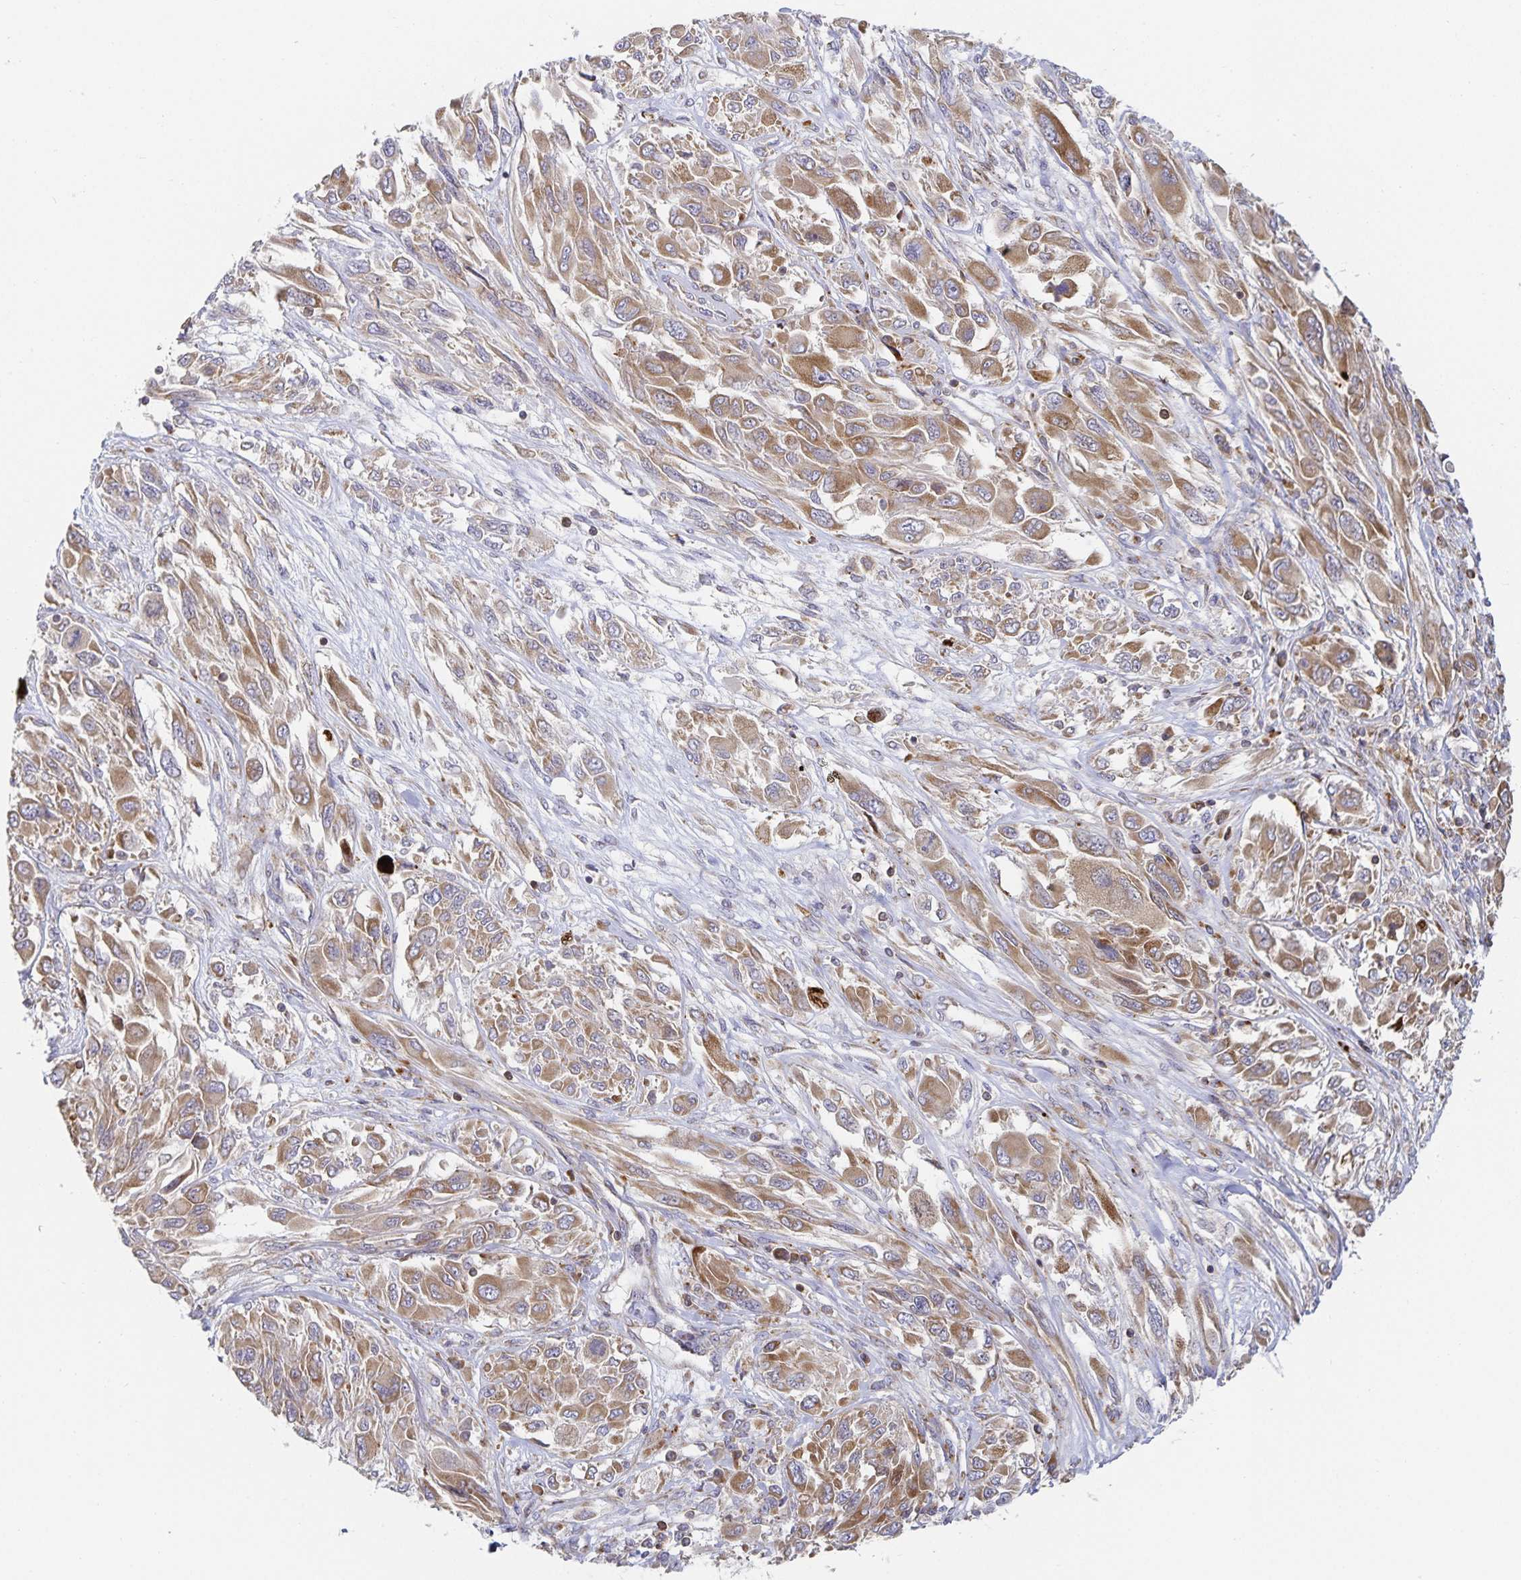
{"staining": {"intensity": "moderate", "quantity": ">75%", "location": "cytoplasmic/membranous"}, "tissue": "melanoma", "cell_type": "Tumor cells", "image_type": "cancer", "snomed": [{"axis": "morphology", "description": "Malignant melanoma, NOS"}, {"axis": "topography", "description": "Skin"}], "caption": "Malignant melanoma stained with DAB IHC exhibits medium levels of moderate cytoplasmic/membranous staining in approximately >75% of tumor cells. The staining was performed using DAB (3,3'-diaminobenzidine), with brown indicating positive protein expression. Nuclei are stained blue with hematoxylin.", "gene": "NOMO1", "patient": {"sex": "female", "age": 91}}